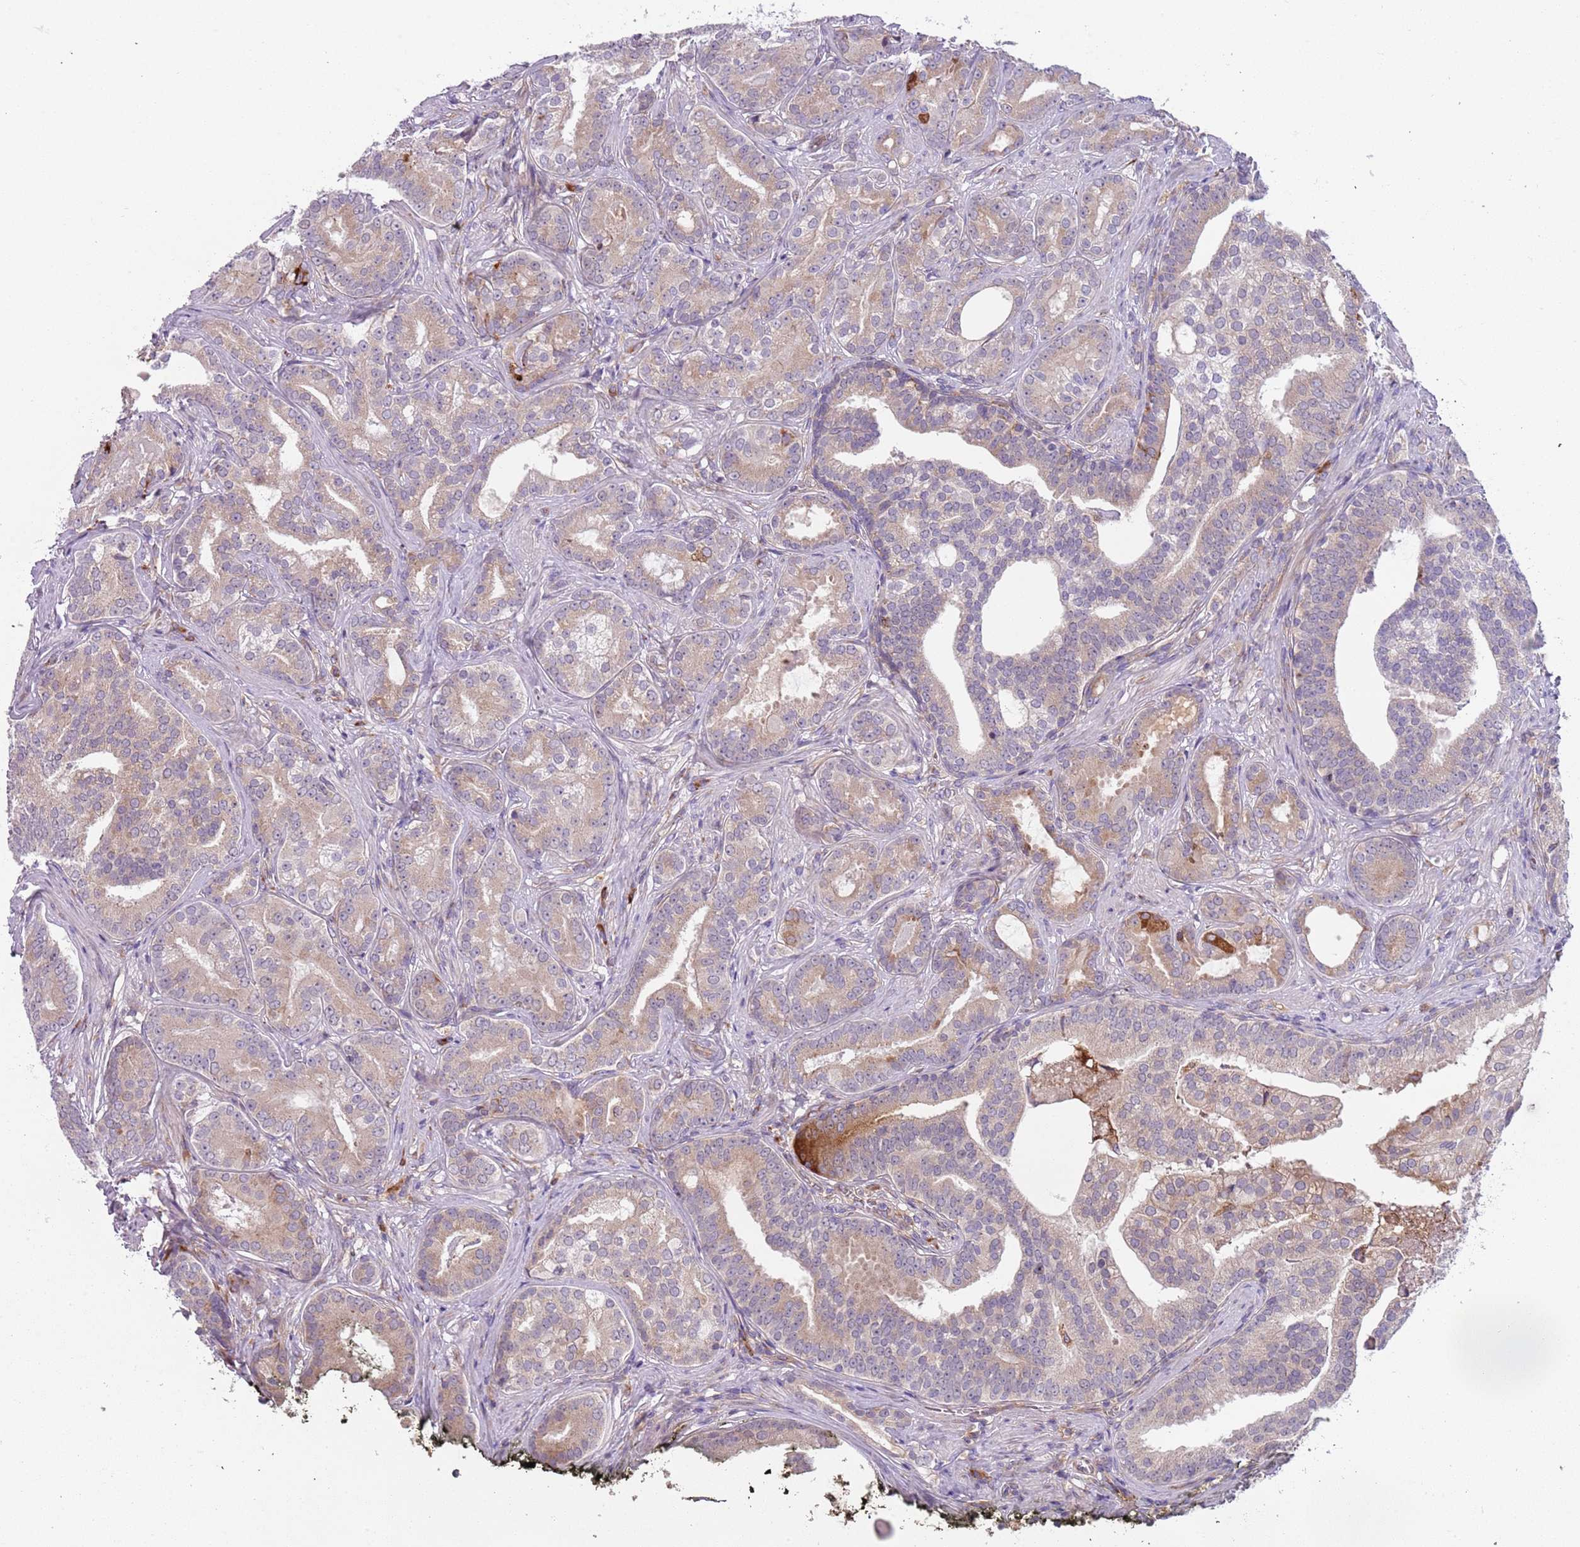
{"staining": {"intensity": "weak", "quantity": ">75%", "location": "cytoplasmic/membranous"}, "tissue": "prostate cancer", "cell_type": "Tumor cells", "image_type": "cancer", "snomed": [{"axis": "morphology", "description": "Adenocarcinoma, High grade"}, {"axis": "topography", "description": "Prostate"}], "caption": "A brown stain highlights weak cytoplasmic/membranous staining of a protein in human prostate cancer tumor cells. (Stains: DAB (3,3'-diaminobenzidine) in brown, nuclei in blue, Microscopy: brightfield microscopy at high magnification).", "gene": "VWCE", "patient": {"sex": "male", "age": 55}}